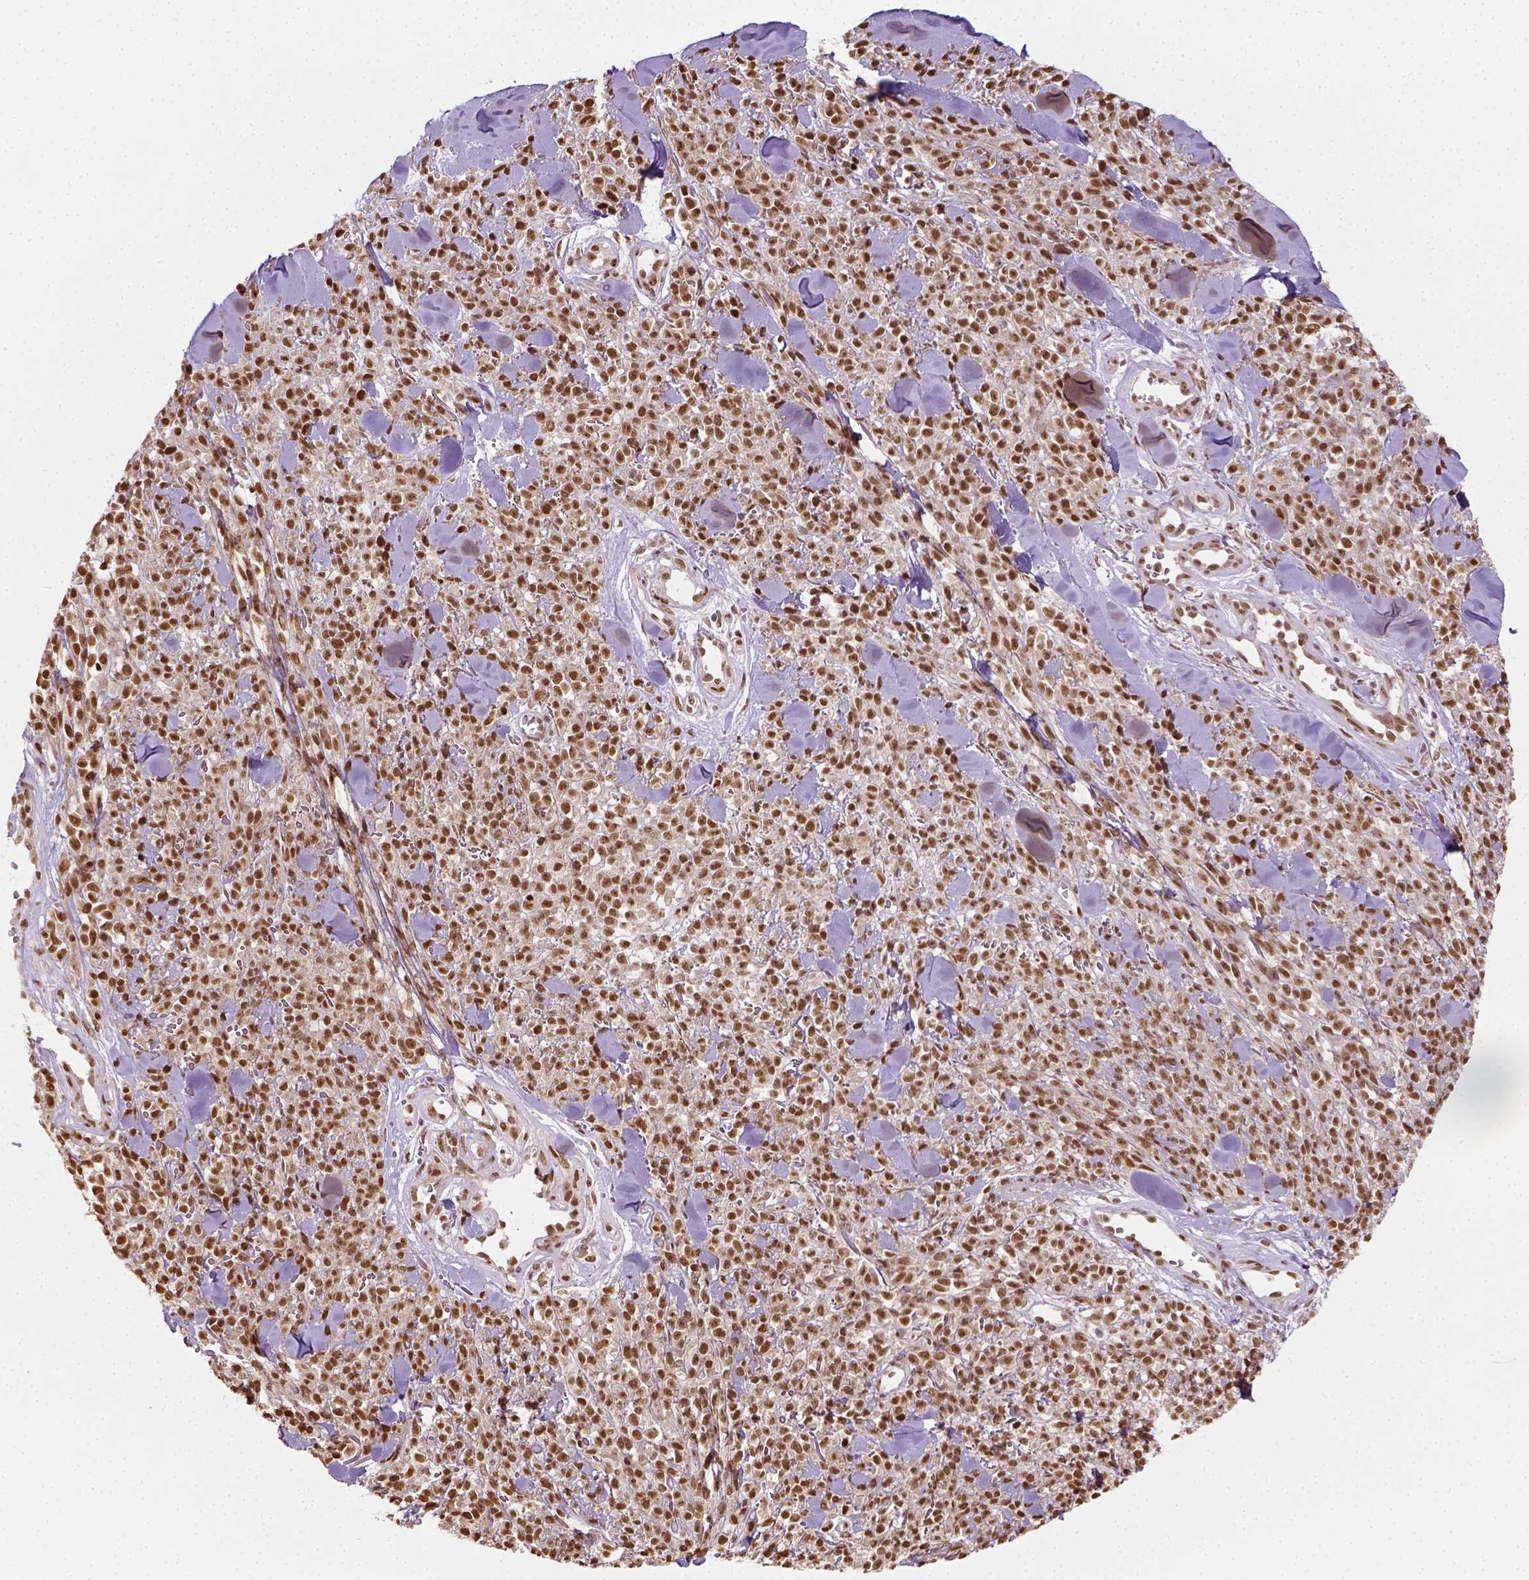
{"staining": {"intensity": "strong", "quantity": ">75%", "location": "nuclear"}, "tissue": "melanoma", "cell_type": "Tumor cells", "image_type": "cancer", "snomed": [{"axis": "morphology", "description": "Malignant melanoma, NOS"}, {"axis": "topography", "description": "Skin"}, {"axis": "topography", "description": "Skin of trunk"}], "caption": "Protein expression analysis of human melanoma reveals strong nuclear positivity in about >75% of tumor cells. (brown staining indicates protein expression, while blue staining denotes nuclei).", "gene": "FANCE", "patient": {"sex": "male", "age": 74}}